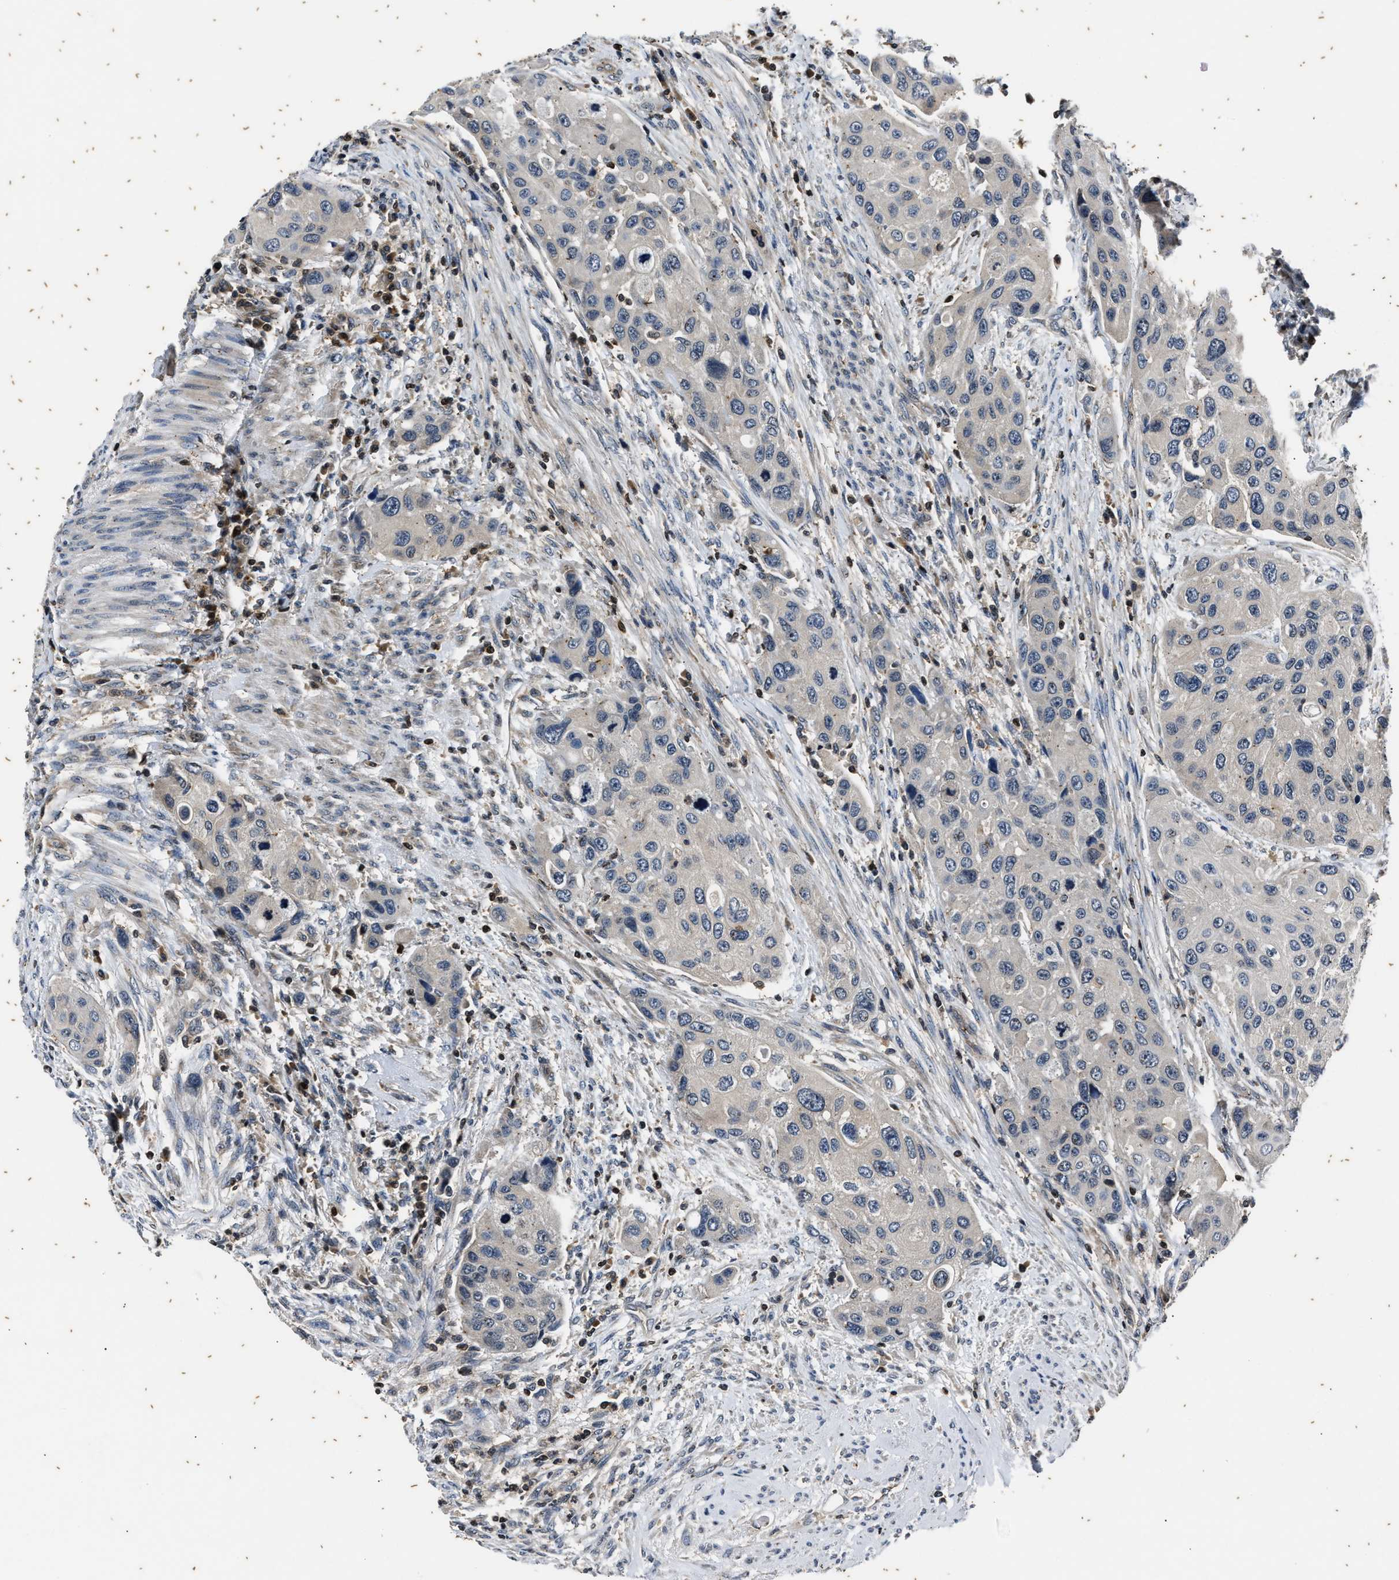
{"staining": {"intensity": "negative", "quantity": "none", "location": "none"}, "tissue": "urothelial cancer", "cell_type": "Tumor cells", "image_type": "cancer", "snomed": [{"axis": "morphology", "description": "Urothelial carcinoma, High grade"}, {"axis": "topography", "description": "Urinary bladder"}], "caption": "Photomicrograph shows no significant protein expression in tumor cells of high-grade urothelial carcinoma.", "gene": "PTPN7", "patient": {"sex": "female", "age": 56}}